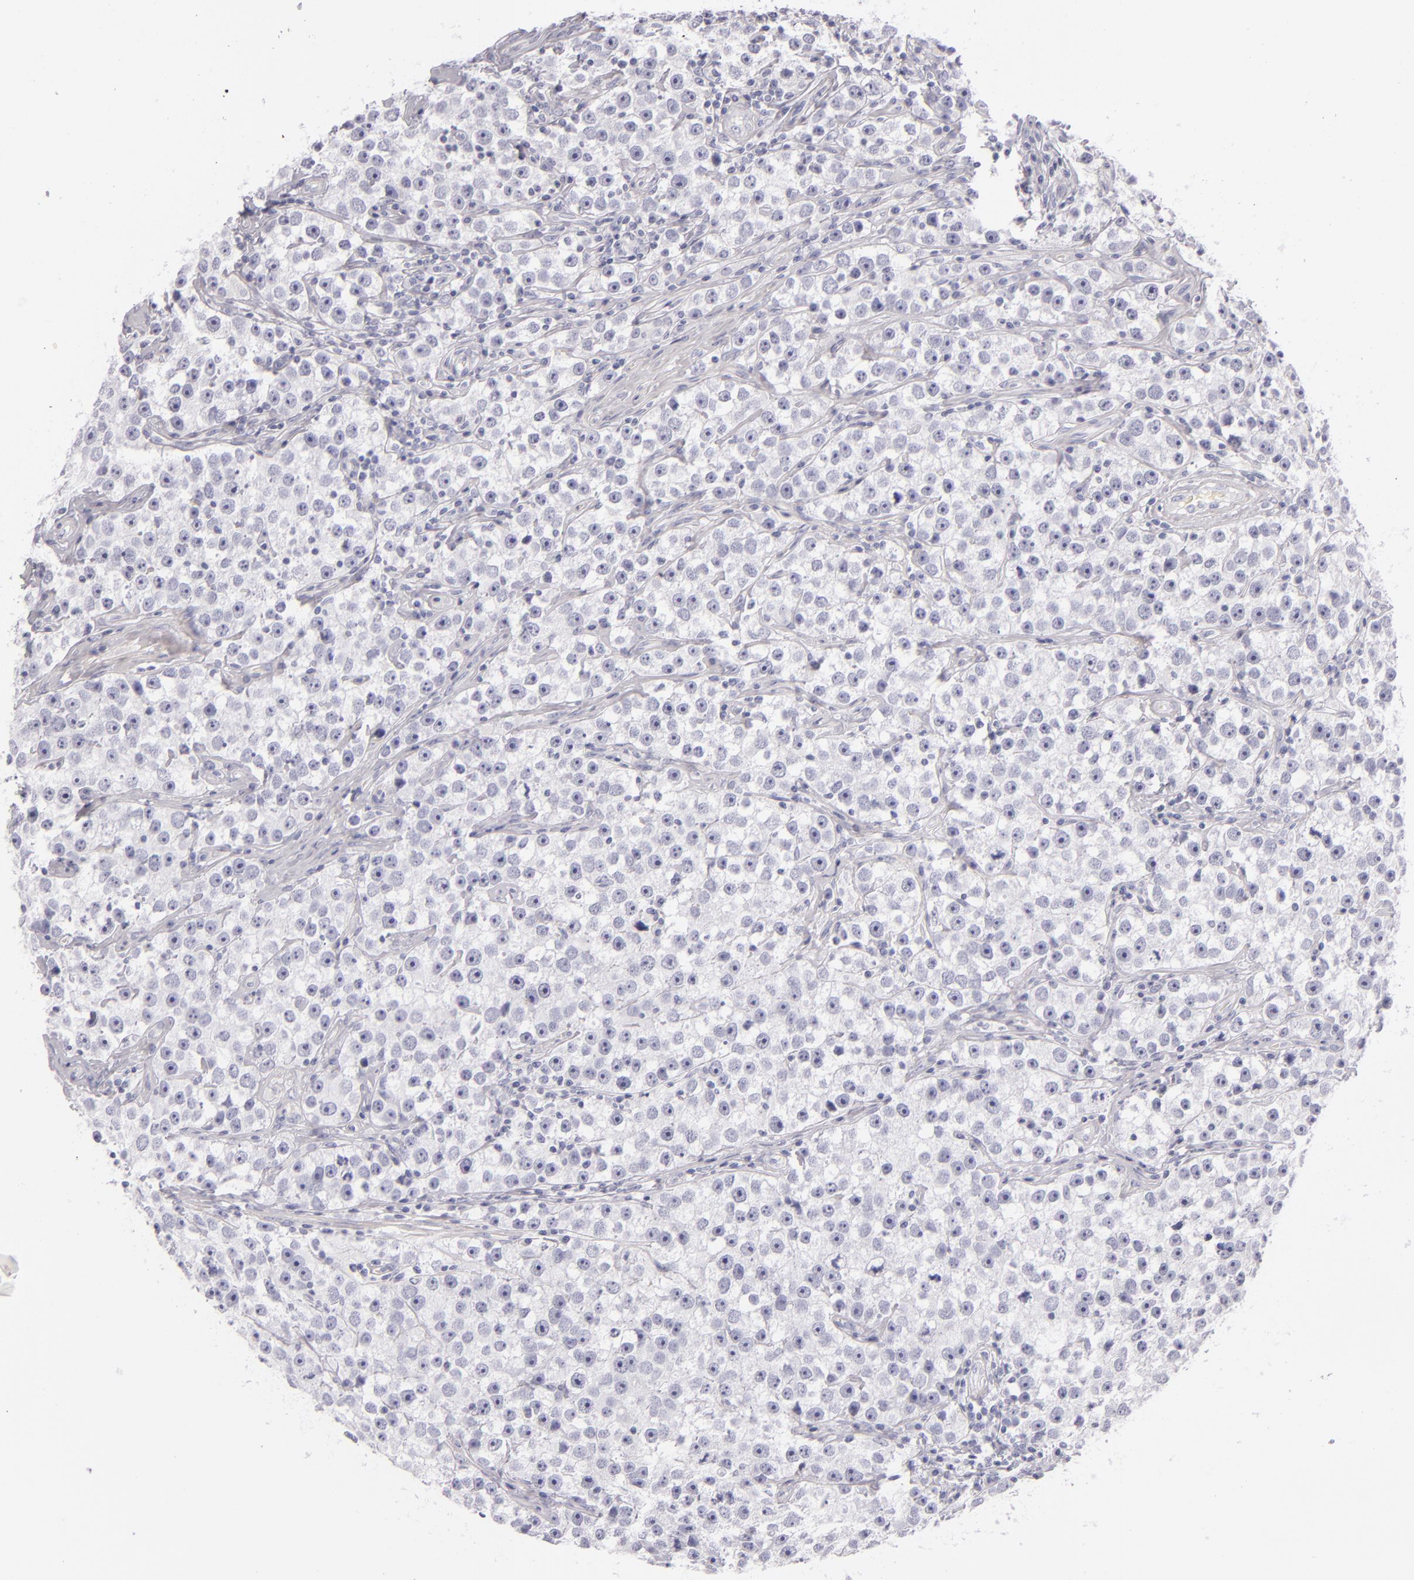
{"staining": {"intensity": "negative", "quantity": "none", "location": "none"}, "tissue": "testis cancer", "cell_type": "Tumor cells", "image_type": "cancer", "snomed": [{"axis": "morphology", "description": "Seminoma, NOS"}, {"axis": "topography", "description": "Testis"}], "caption": "A histopathology image of human seminoma (testis) is negative for staining in tumor cells. (Stains: DAB immunohistochemistry (IHC) with hematoxylin counter stain, Microscopy: brightfield microscopy at high magnification).", "gene": "TPSD1", "patient": {"sex": "male", "age": 32}}